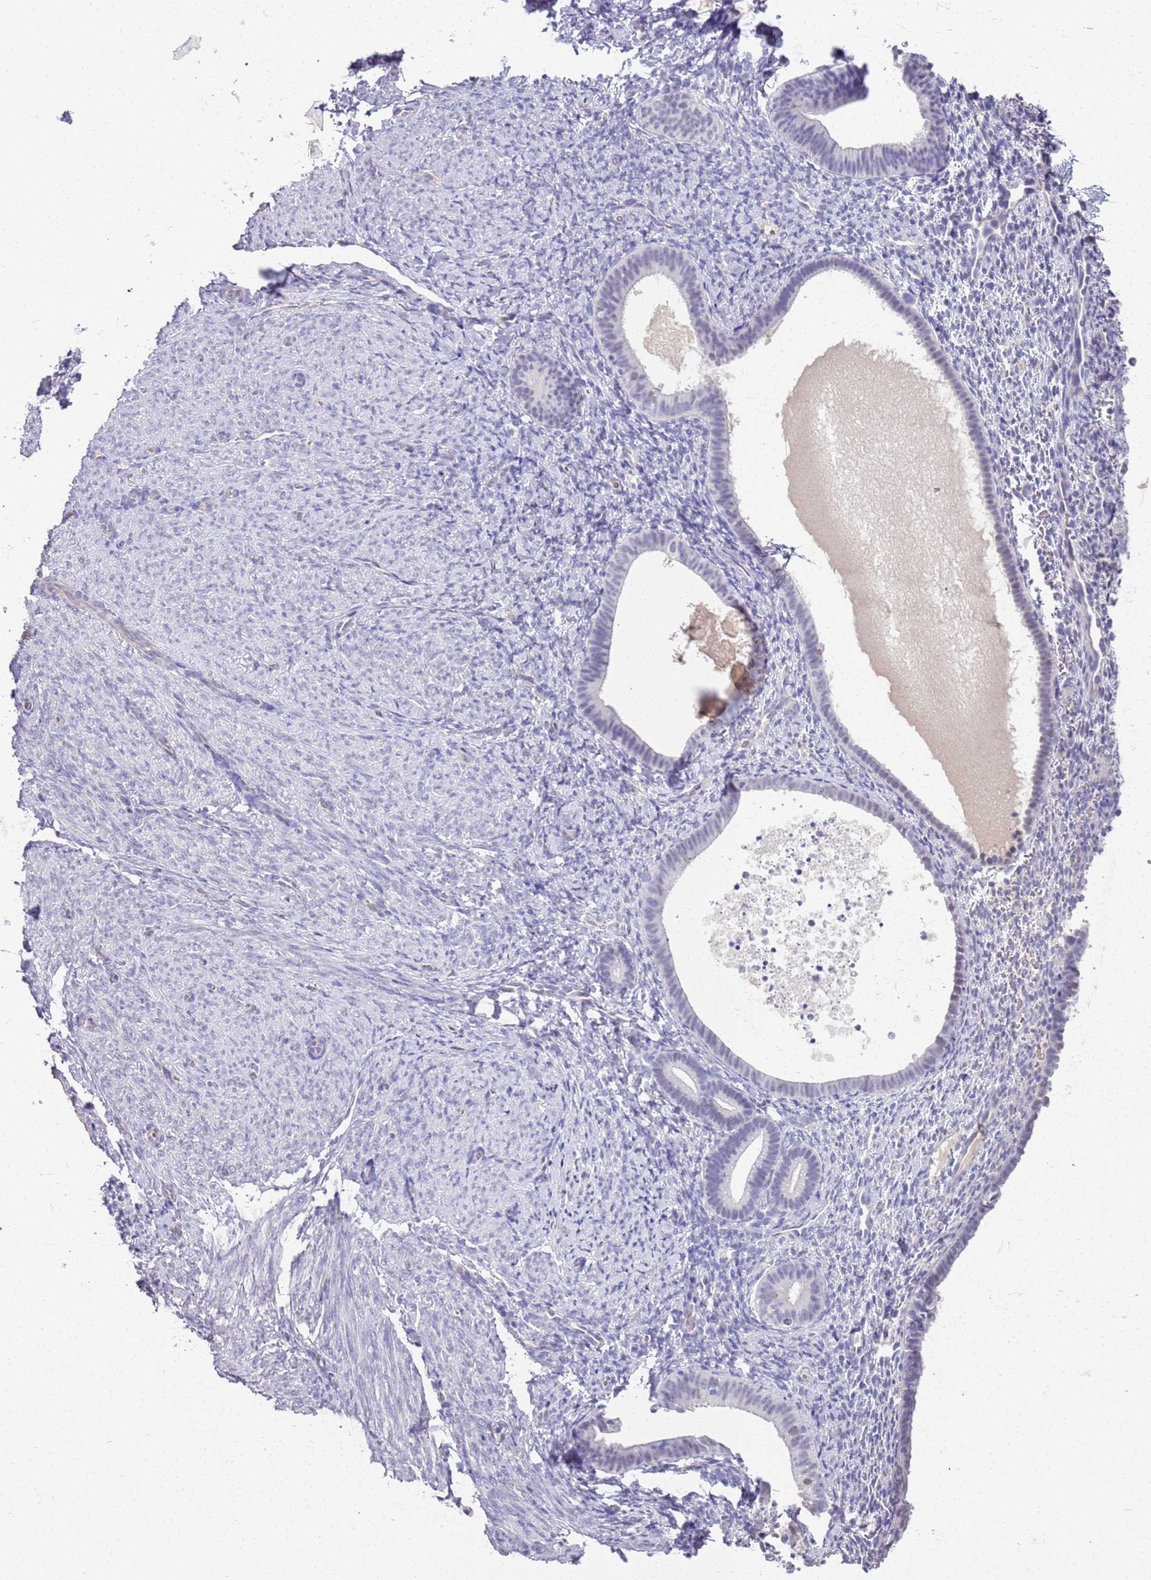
{"staining": {"intensity": "negative", "quantity": "none", "location": "none"}, "tissue": "endometrium", "cell_type": "Cells in endometrial stroma", "image_type": "normal", "snomed": [{"axis": "morphology", "description": "Normal tissue, NOS"}, {"axis": "topography", "description": "Endometrium"}], "caption": "IHC of unremarkable human endometrium displays no staining in cells in endometrial stroma.", "gene": "CTRC", "patient": {"sex": "female", "age": 65}}